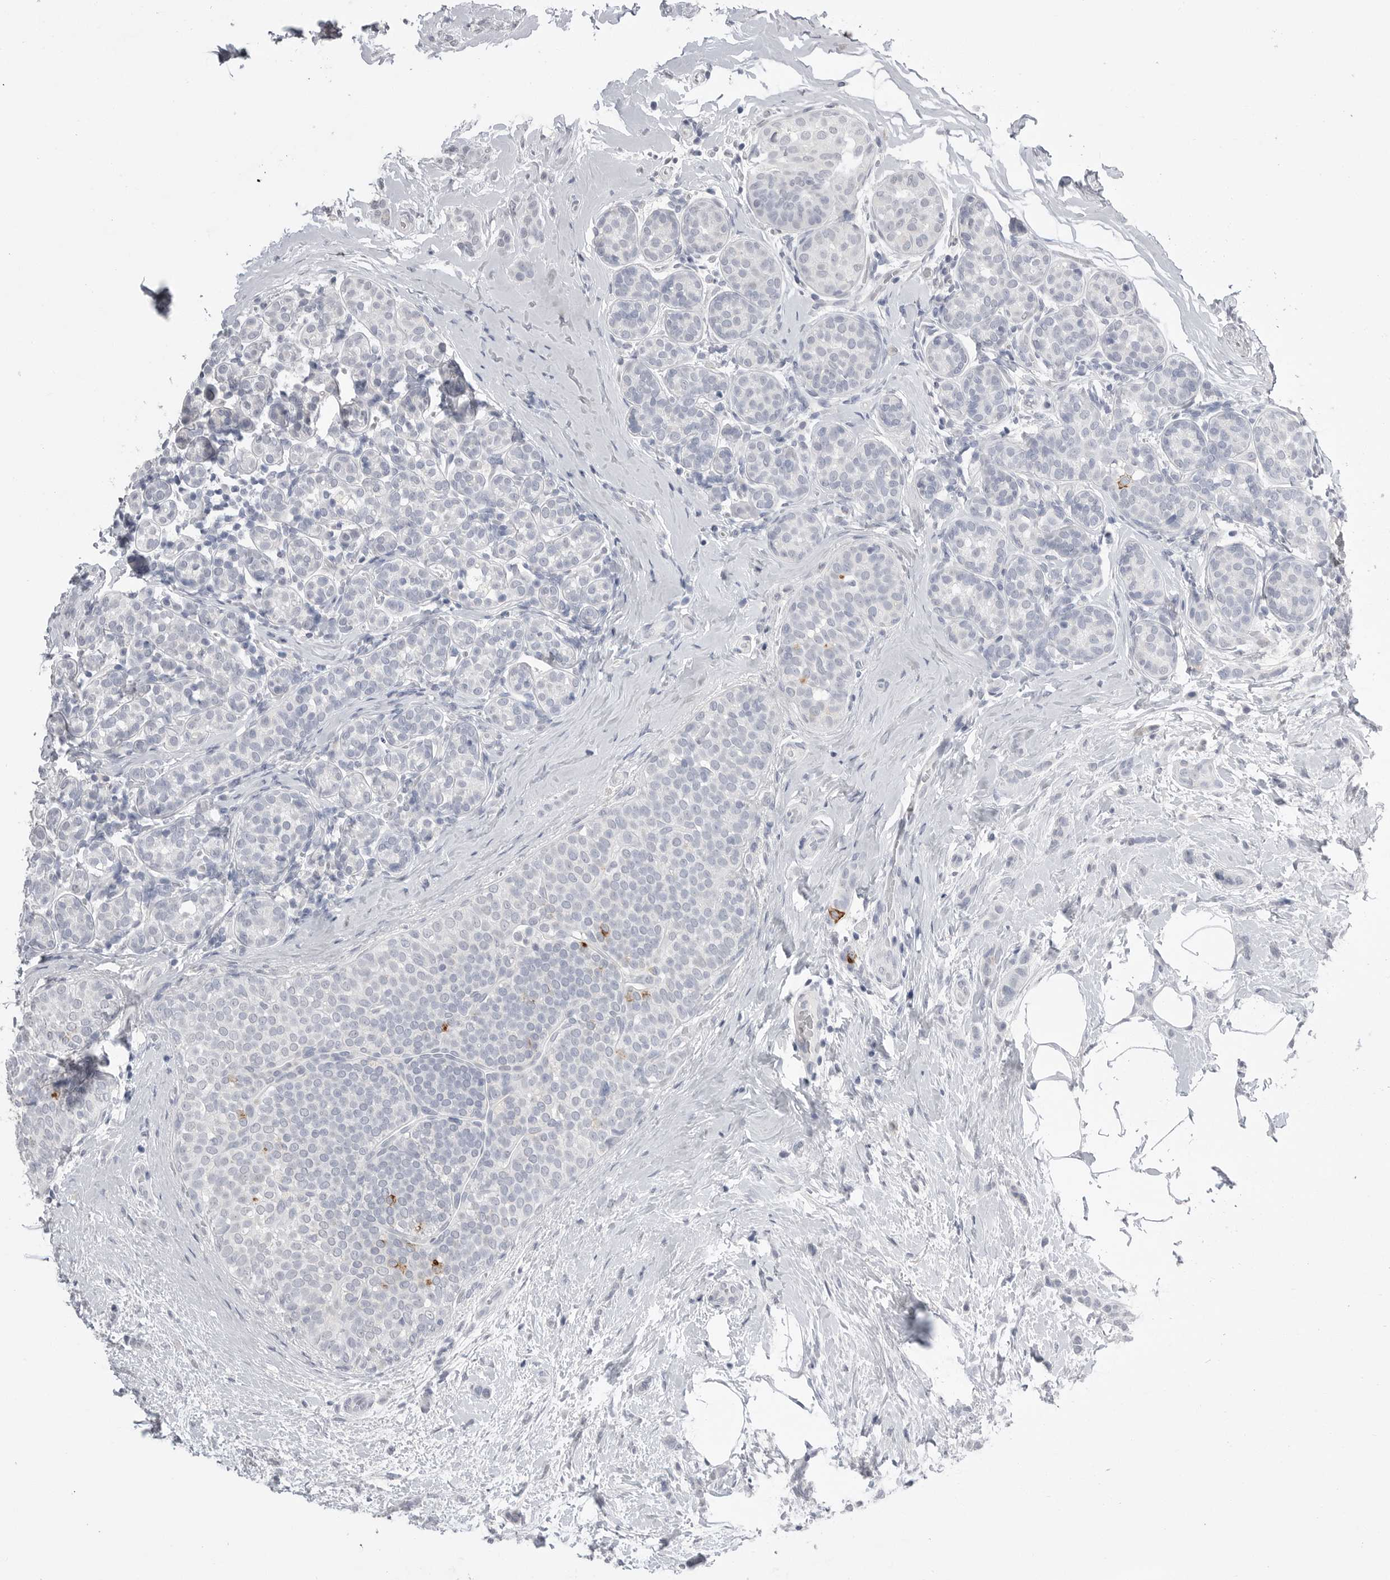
{"staining": {"intensity": "negative", "quantity": "none", "location": "none"}, "tissue": "breast cancer", "cell_type": "Tumor cells", "image_type": "cancer", "snomed": [{"axis": "morphology", "description": "Lobular carcinoma, in situ"}, {"axis": "morphology", "description": "Lobular carcinoma"}, {"axis": "topography", "description": "Breast"}], "caption": "An immunohistochemistry (IHC) image of breast lobular carcinoma in situ is shown. There is no staining in tumor cells of breast lobular carcinoma in situ.", "gene": "CPB1", "patient": {"sex": "female", "age": 41}}